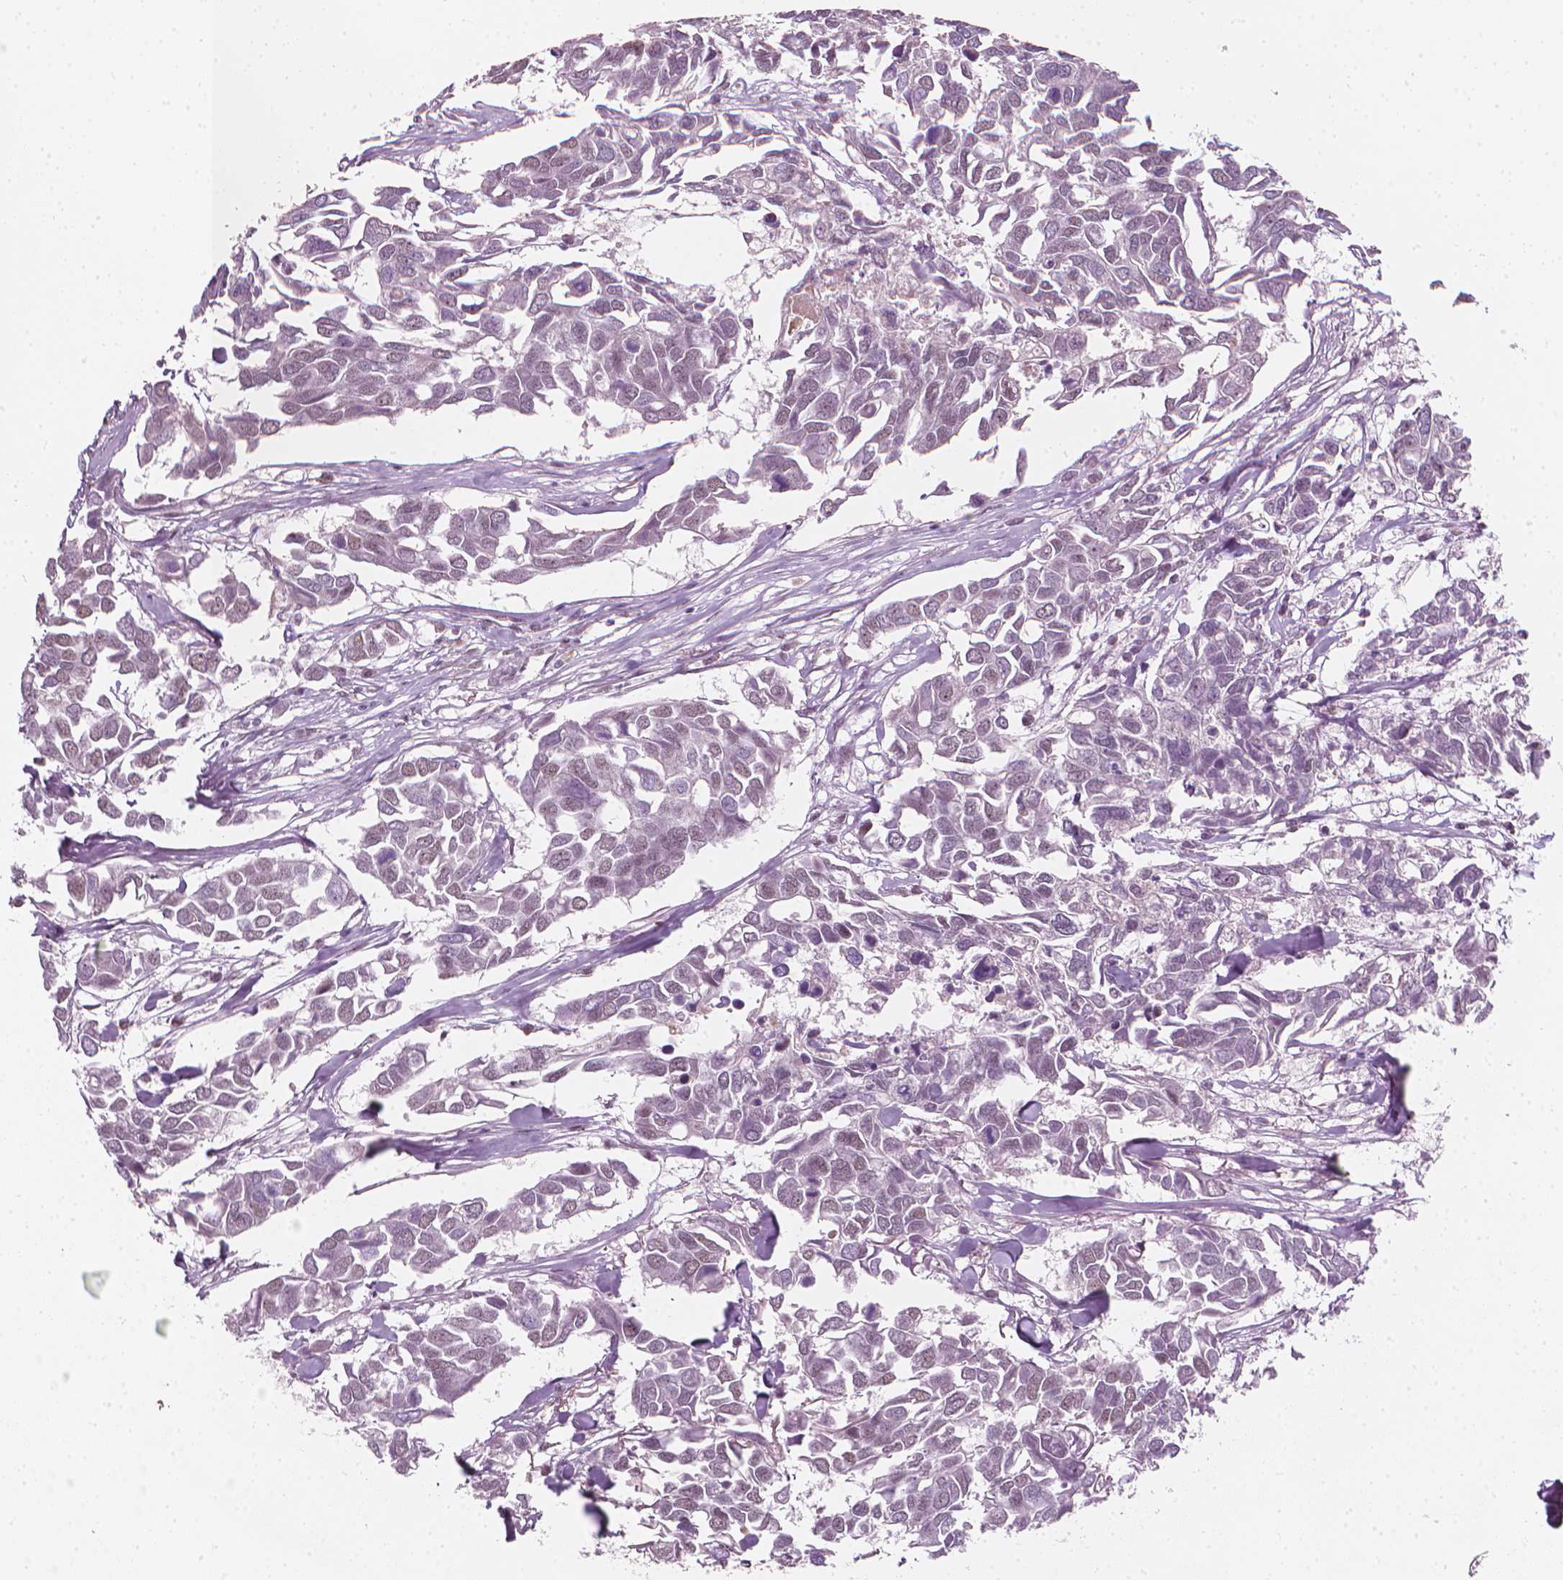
{"staining": {"intensity": "weak", "quantity": "25%-75%", "location": "nuclear"}, "tissue": "breast cancer", "cell_type": "Tumor cells", "image_type": "cancer", "snomed": [{"axis": "morphology", "description": "Duct carcinoma"}, {"axis": "topography", "description": "Breast"}], "caption": "Breast cancer (infiltrating ductal carcinoma) stained with DAB (3,3'-diaminobenzidine) immunohistochemistry shows low levels of weak nuclear expression in approximately 25%-75% of tumor cells. Immunohistochemistry stains the protein of interest in brown and the nuclei are stained blue.", "gene": "ELF2", "patient": {"sex": "female", "age": 83}}